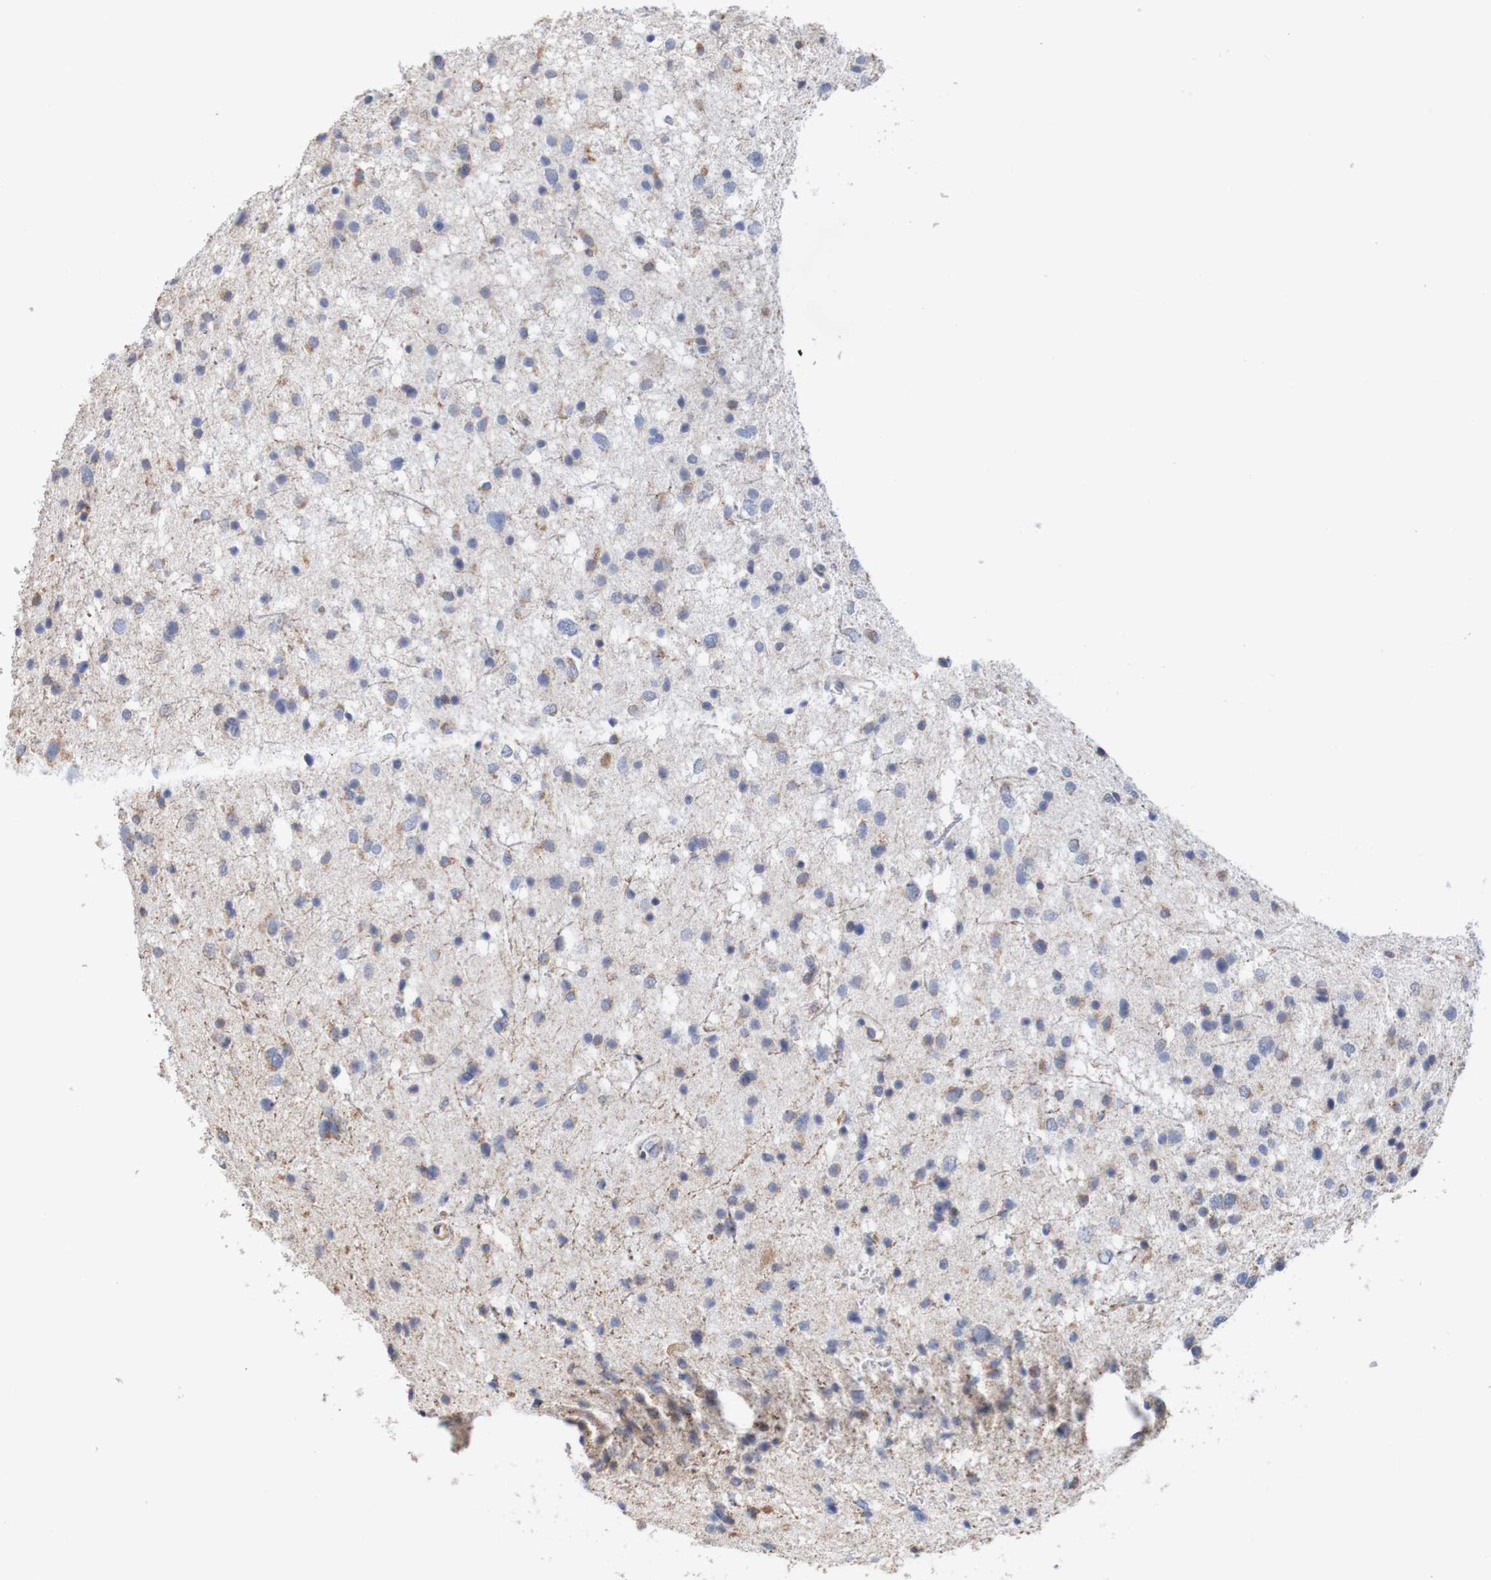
{"staining": {"intensity": "negative", "quantity": "none", "location": "none"}, "tissue": "glioma", "cell_type": "Tumor cells", "image_type": "cancer", "snomed": [{"axis": "morphology", "description": "Glioma, malignant, Low grade"}, {"axis": "topography", "description": "Brain"}], "caption": "This is a histopathology image of immunohistochemistry (IHC) staining of malignant glioma (low-grade), which shows no expression in tumor cells.", "gene": "PDIA3", "patient": {"sex": "female", "age": 37}}